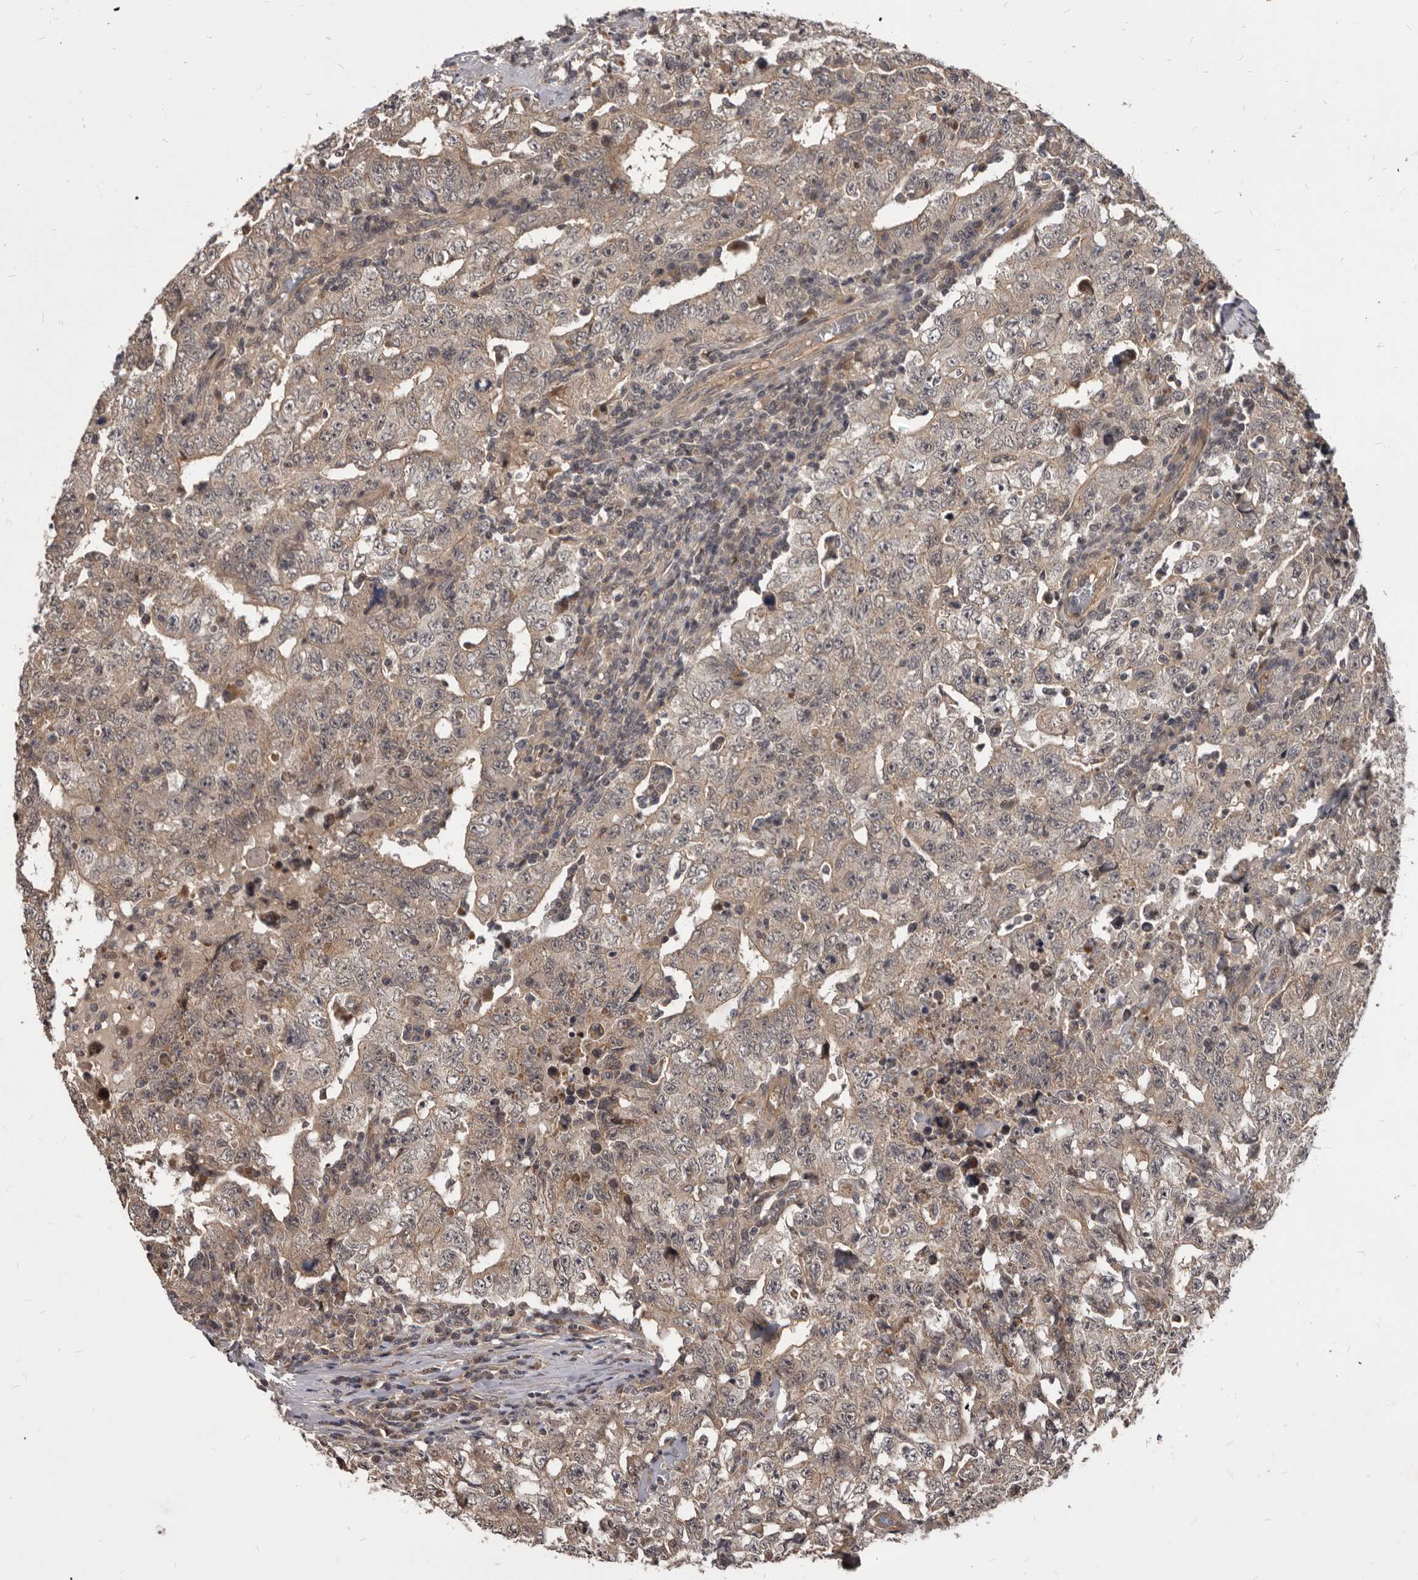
{"staining": {"intensity": "weak", "quantity": ">75%", "location": "cytoplasmic/membranous"}, "tissue": "testis cancer", "cell_type": "Tumor cells", "image_type": "cancer", "snomed": [{"axis": "morphology", "description": "Carcinoma, Embryonal, NOS"}, {"axis": "topography", "description": "Testis"}], "caption": "Immunohistochemistry (IHC) (DAB) staining of human embryonal carcinoma (testis) demonstrates weak cytoplasmic/membranous protein positivity in about >75% of tumor cells.", "gene": "GABPB2", "patient": {"sex": "male", "age": 26}}